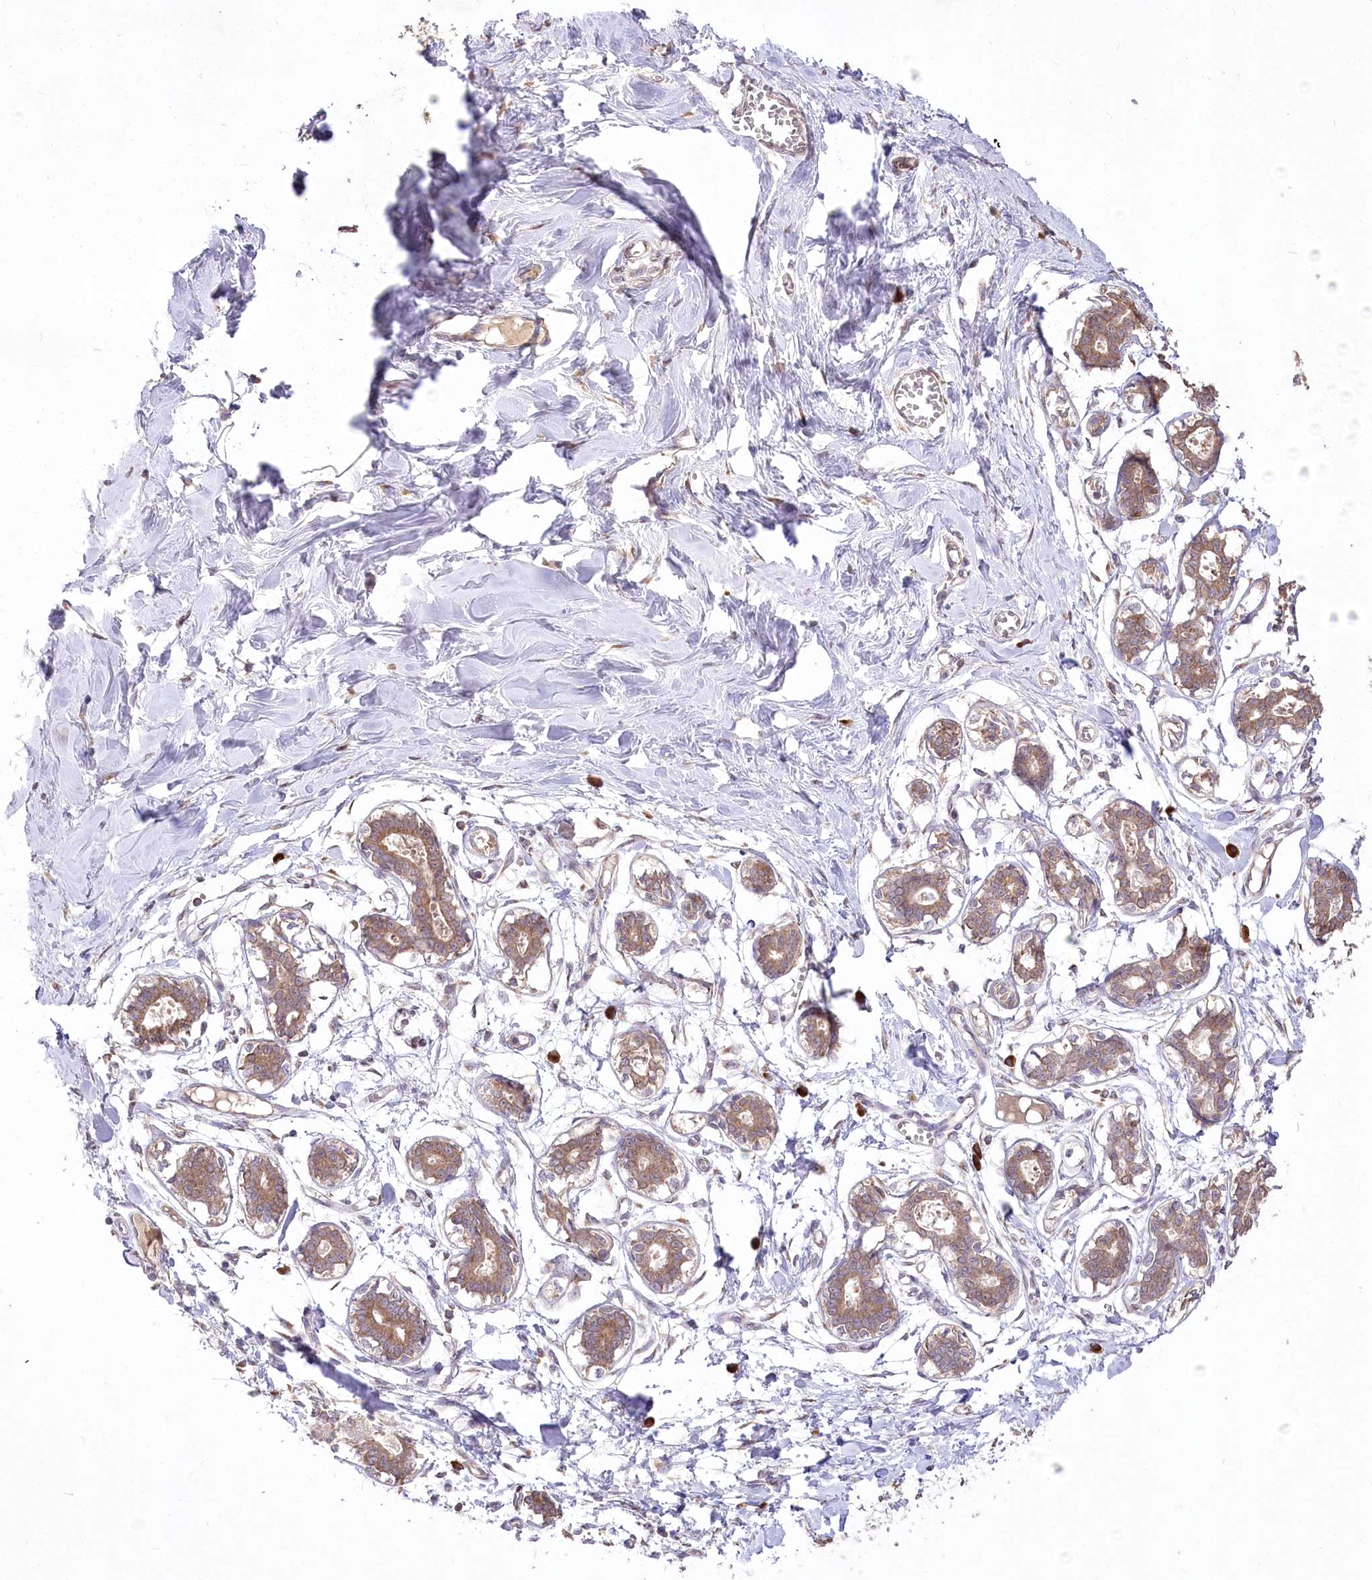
{"staining": {"intensity": "weak", "quantity": "25%-75%", "location": "cytoplasmic/membranous"}, "tissue": "breast", "cell_type": "Adipocytes", "image_type": "normal", "snomed": [{"axis": "morphology", "description": "Normal tissue, NOS"}, {"axis": "topography", "description": "Breast"}], "caption": "Unremarkable breast shows weak cytoplasmic/membranous positivity in about 25%-75% of adipocytes, visualized by immunohistochemistry. (DAB (3,3'-diaminobenzidine) IHC with brightfield microscopy, high magnification).", "gene": "STT3B", "patient": {"sex": "female", "age": 27}}